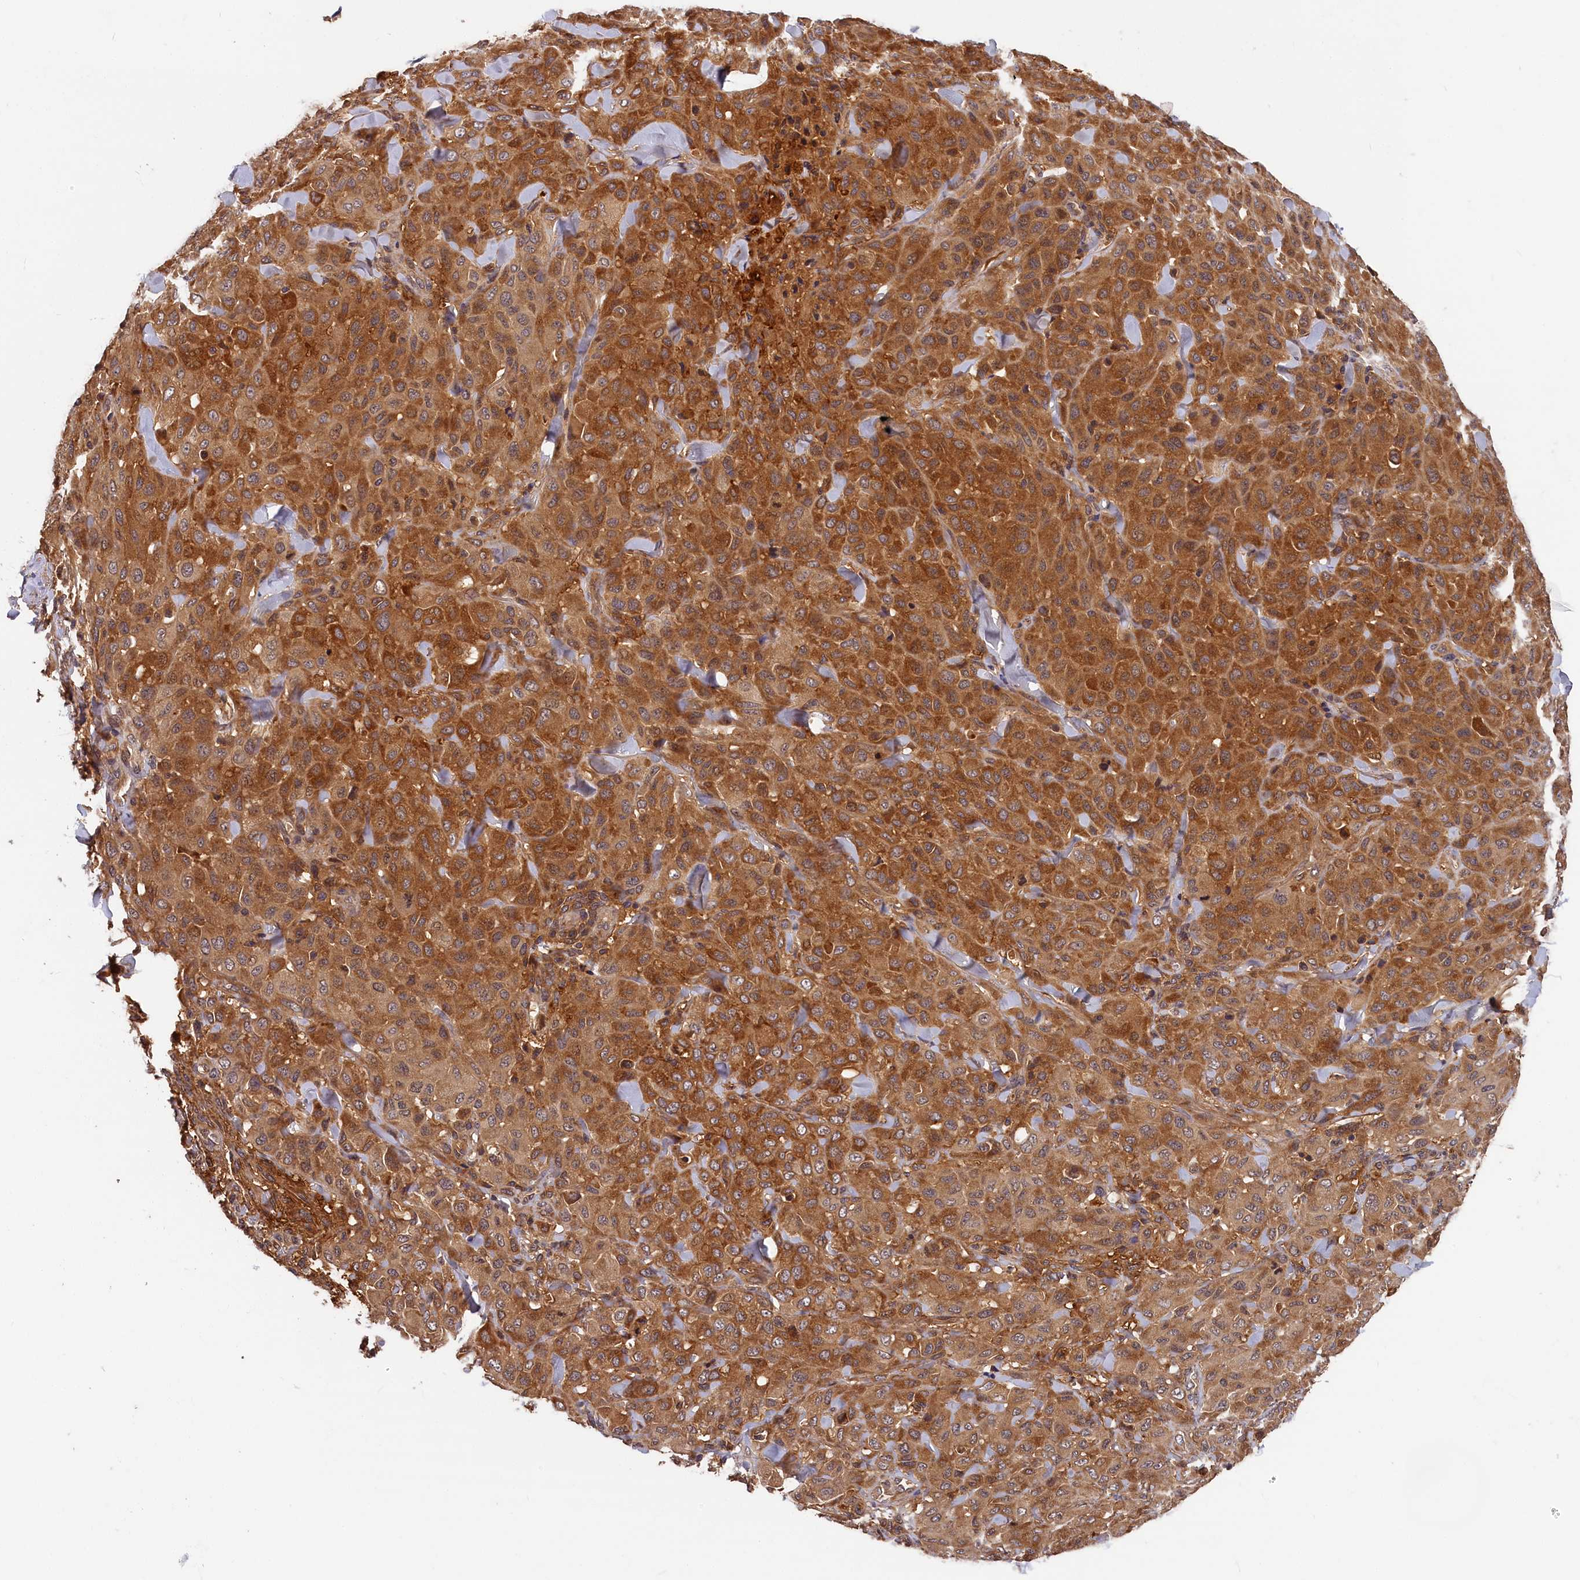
{"staining": {"intensity": "moderate", "quantity": ">75%", "location": "cytoplasmic/membranous"}, "tissue": "melanoma", "cell_type": "Tumor cells", "image_type": "cancer", "snomed": [{"axis": "morphology", "description": "Malignant melanoma, Metastatic site"}, {"axis": "topography", "description": "Skin"}], "caption": "About >75% of tumor cells in human melanoma demonstrate moderate cytoplasmic/membranous protein staining as visualized by brown immunohistochemical staining.", "gene": "ITIH1", "patient": {"sex": "female", "age": 81}}